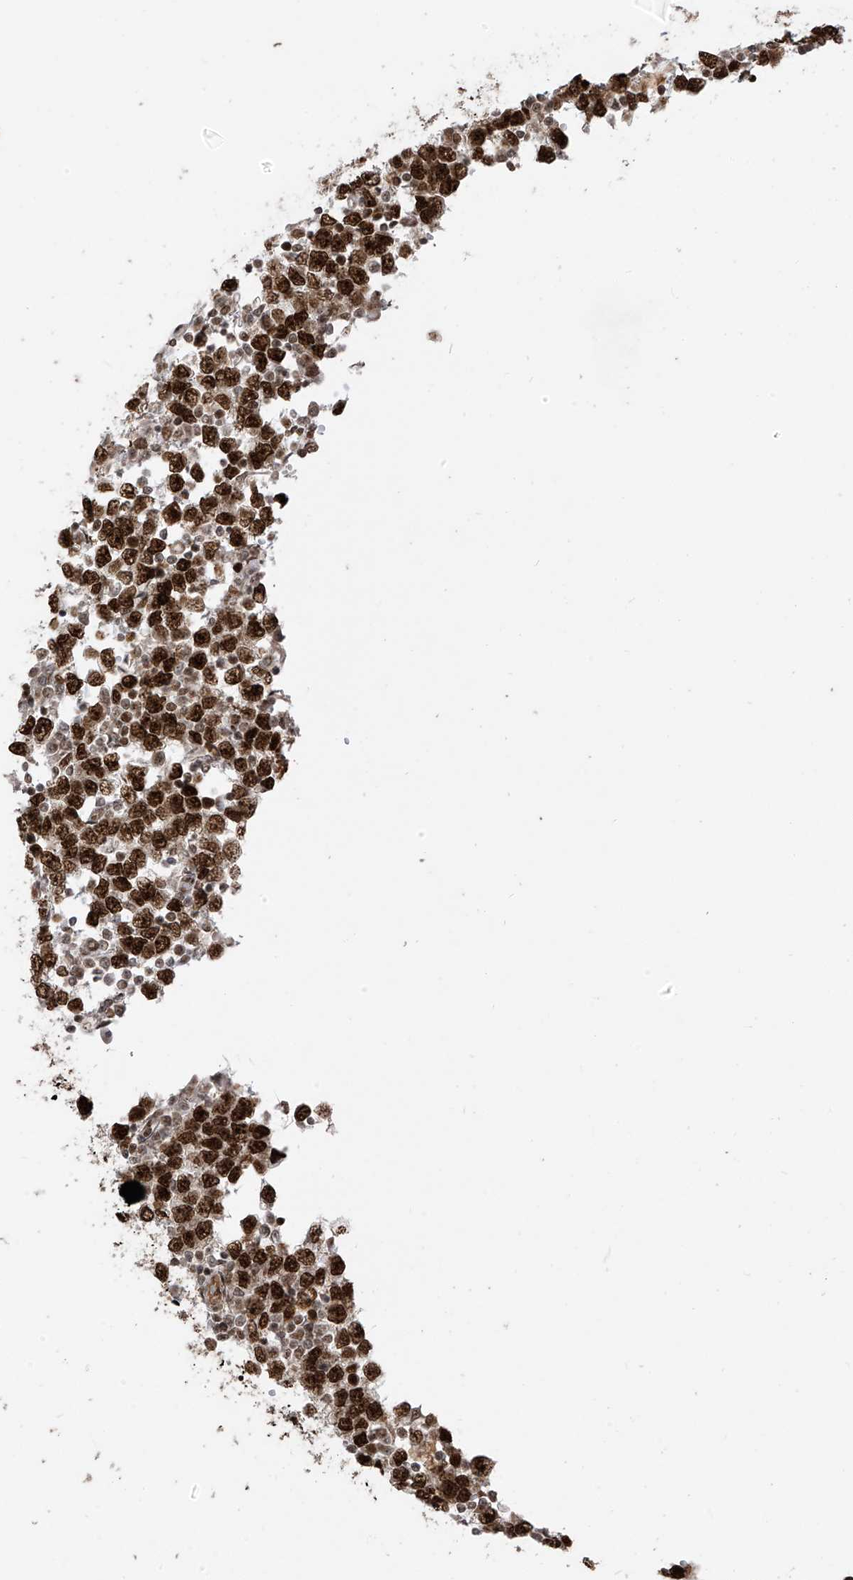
{"staining": {"intensity": "strong", "quantity": ">75%", "location": "nuclear"}, "tissue": "testis cancer", "cell_type": "Tumor cells", "image_type": "cancer", "snomed": [{"axis": "morphology", "description": "Seminoma, NOS"}, {"axis": "topography", "description": "Testis"}], "caption": "A high amount of strong nuclear staining is present in about >75% of tumor cells in testis cancer tissue.", "gene": "ARHGEF3", "patient": {"sex": "male", "age": 65}}